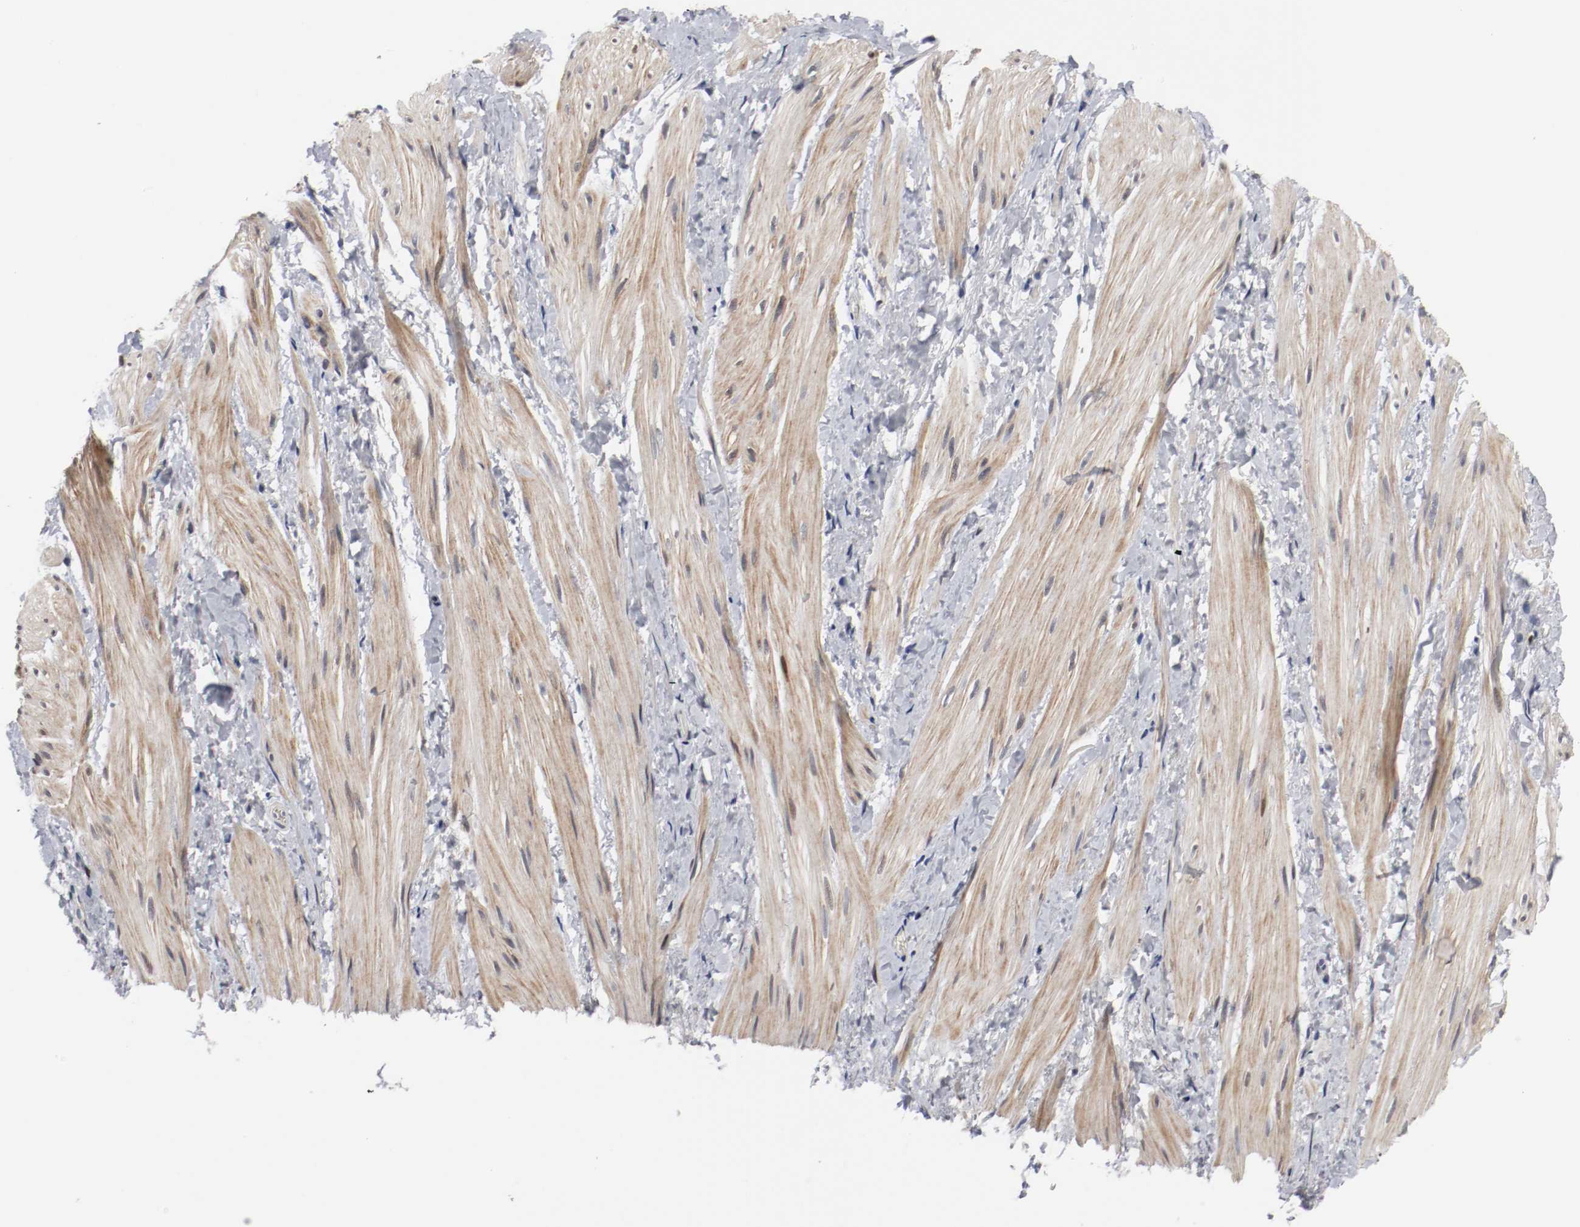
{"staining": {"intensity": "weak", "quantity": "25%-75%", "location": "cytoplasmic/membranous"}, "tissue": "smooth muscle", "cell_type": "Smooth muscle cells", "image_type": "normal", "snomed": [{"axis": "morphology", "description": "Normal tissue, NOS"}, {"axis": "topography", "description": "Smooth muscle"}], "caption": "Smooth muscle cells reveal low levels of weak cytoplasmic/membranous staining in approximately 25%-75% of cells in unremarkable human smooth muscle.", "gene": "MCM6", "patient": {"sex": "male", "age": 16}}